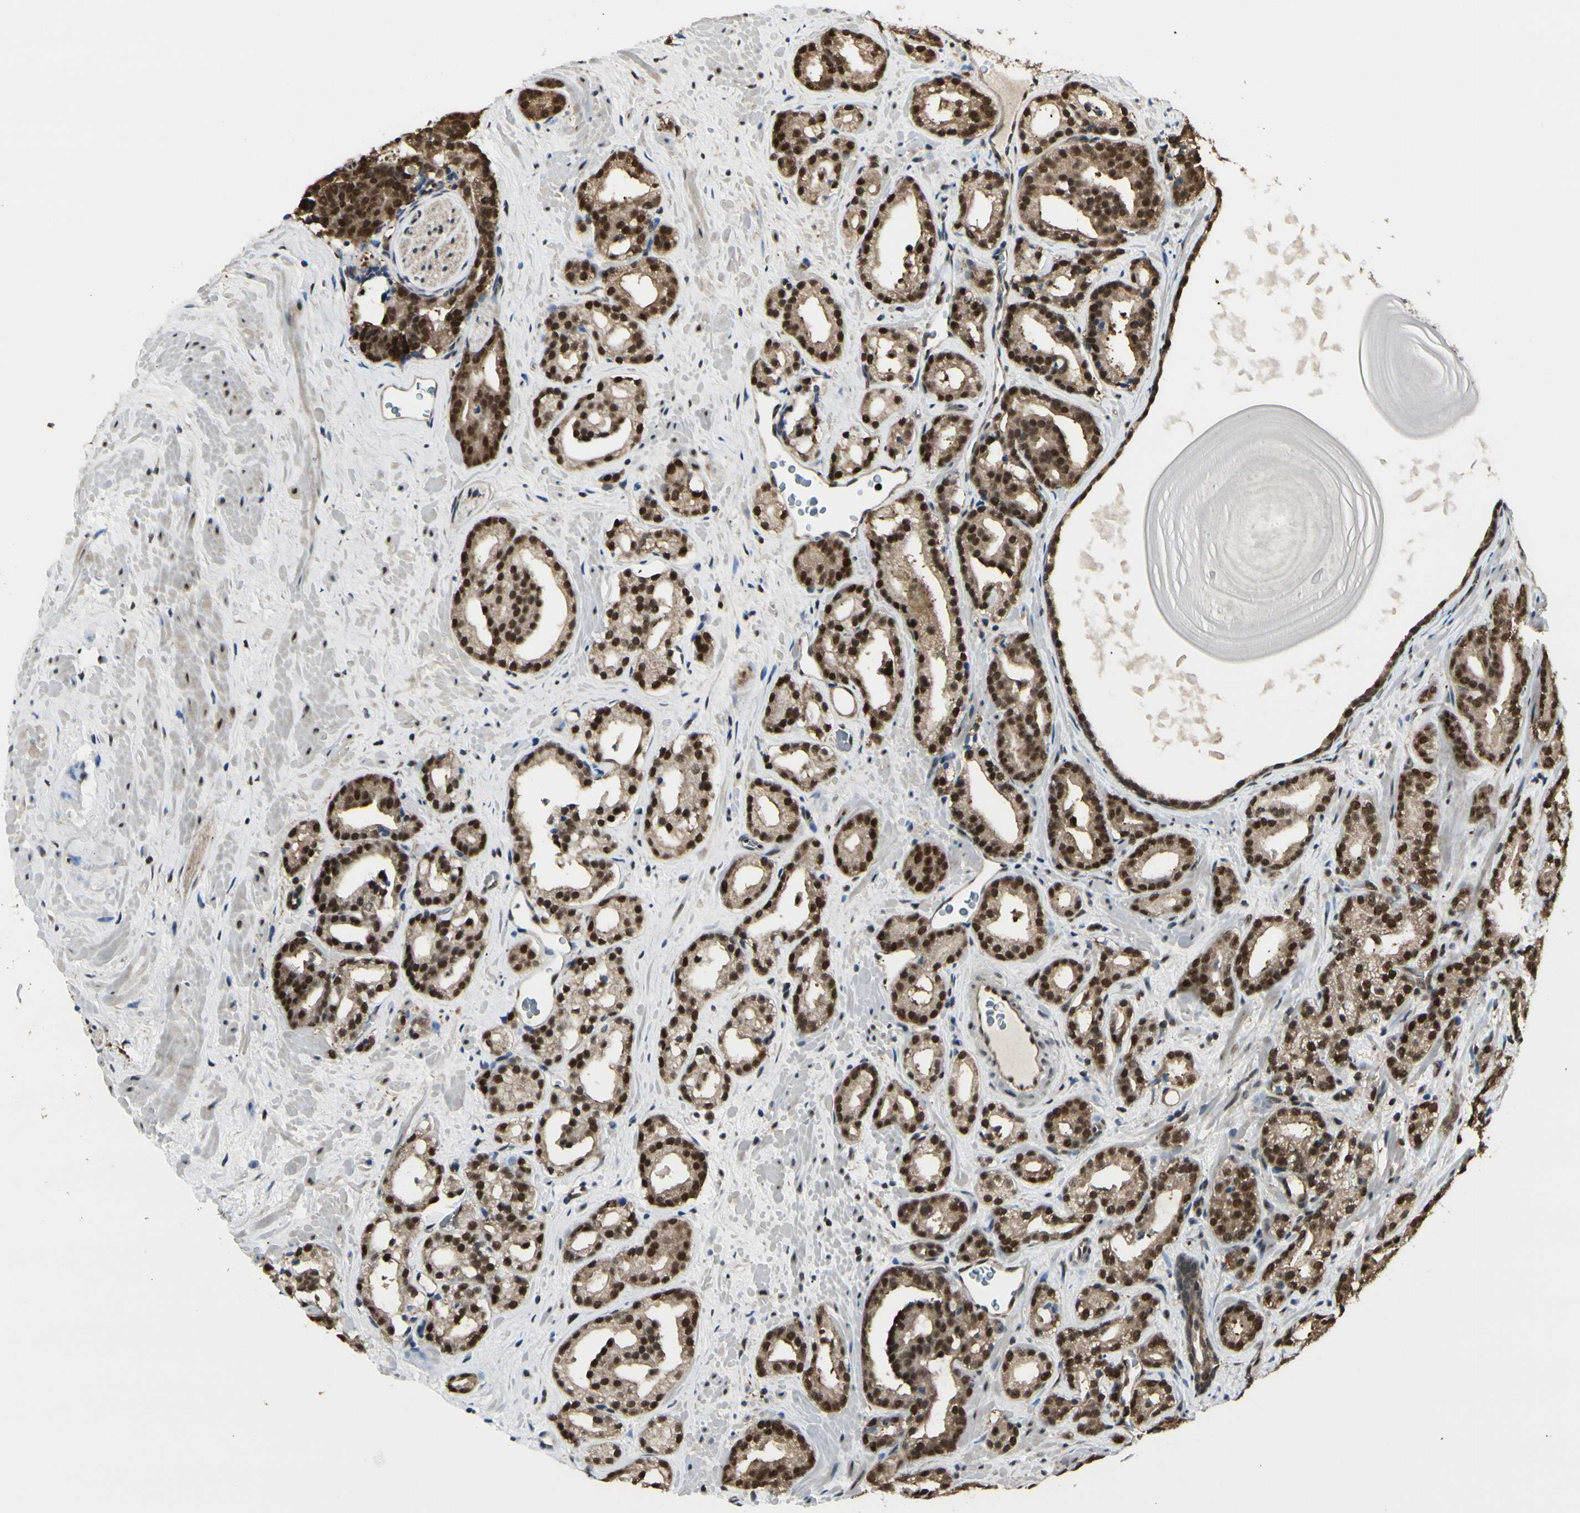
{"staining": {"intensity": "strong", "quantity": ">75%", "location": "cytoplasmic/membranous,nuclear"}, "tissue": "prostate cancer", "cell_type": "Tumor cells", "image_type": "cancer", "snomed": [{"axis": "morphology", "description": "Adenocarcinoma, Low grade"}, {"axis": "topography", "description": "Prostate"}], "caption": "Immunohistochemistry (IHC) histopathology image of neoplastic tissue: prostate cancer stained using immunohistochemistry reveals high levels of strong protein expression localized specifically in the cytoplasmic/membranous and nuclear of tumor cells, appearing as a cytoplasmic/membranous and nuclear brown color.", "gene": "HSF1", "patient": {"sex": "male", "age": 63}}